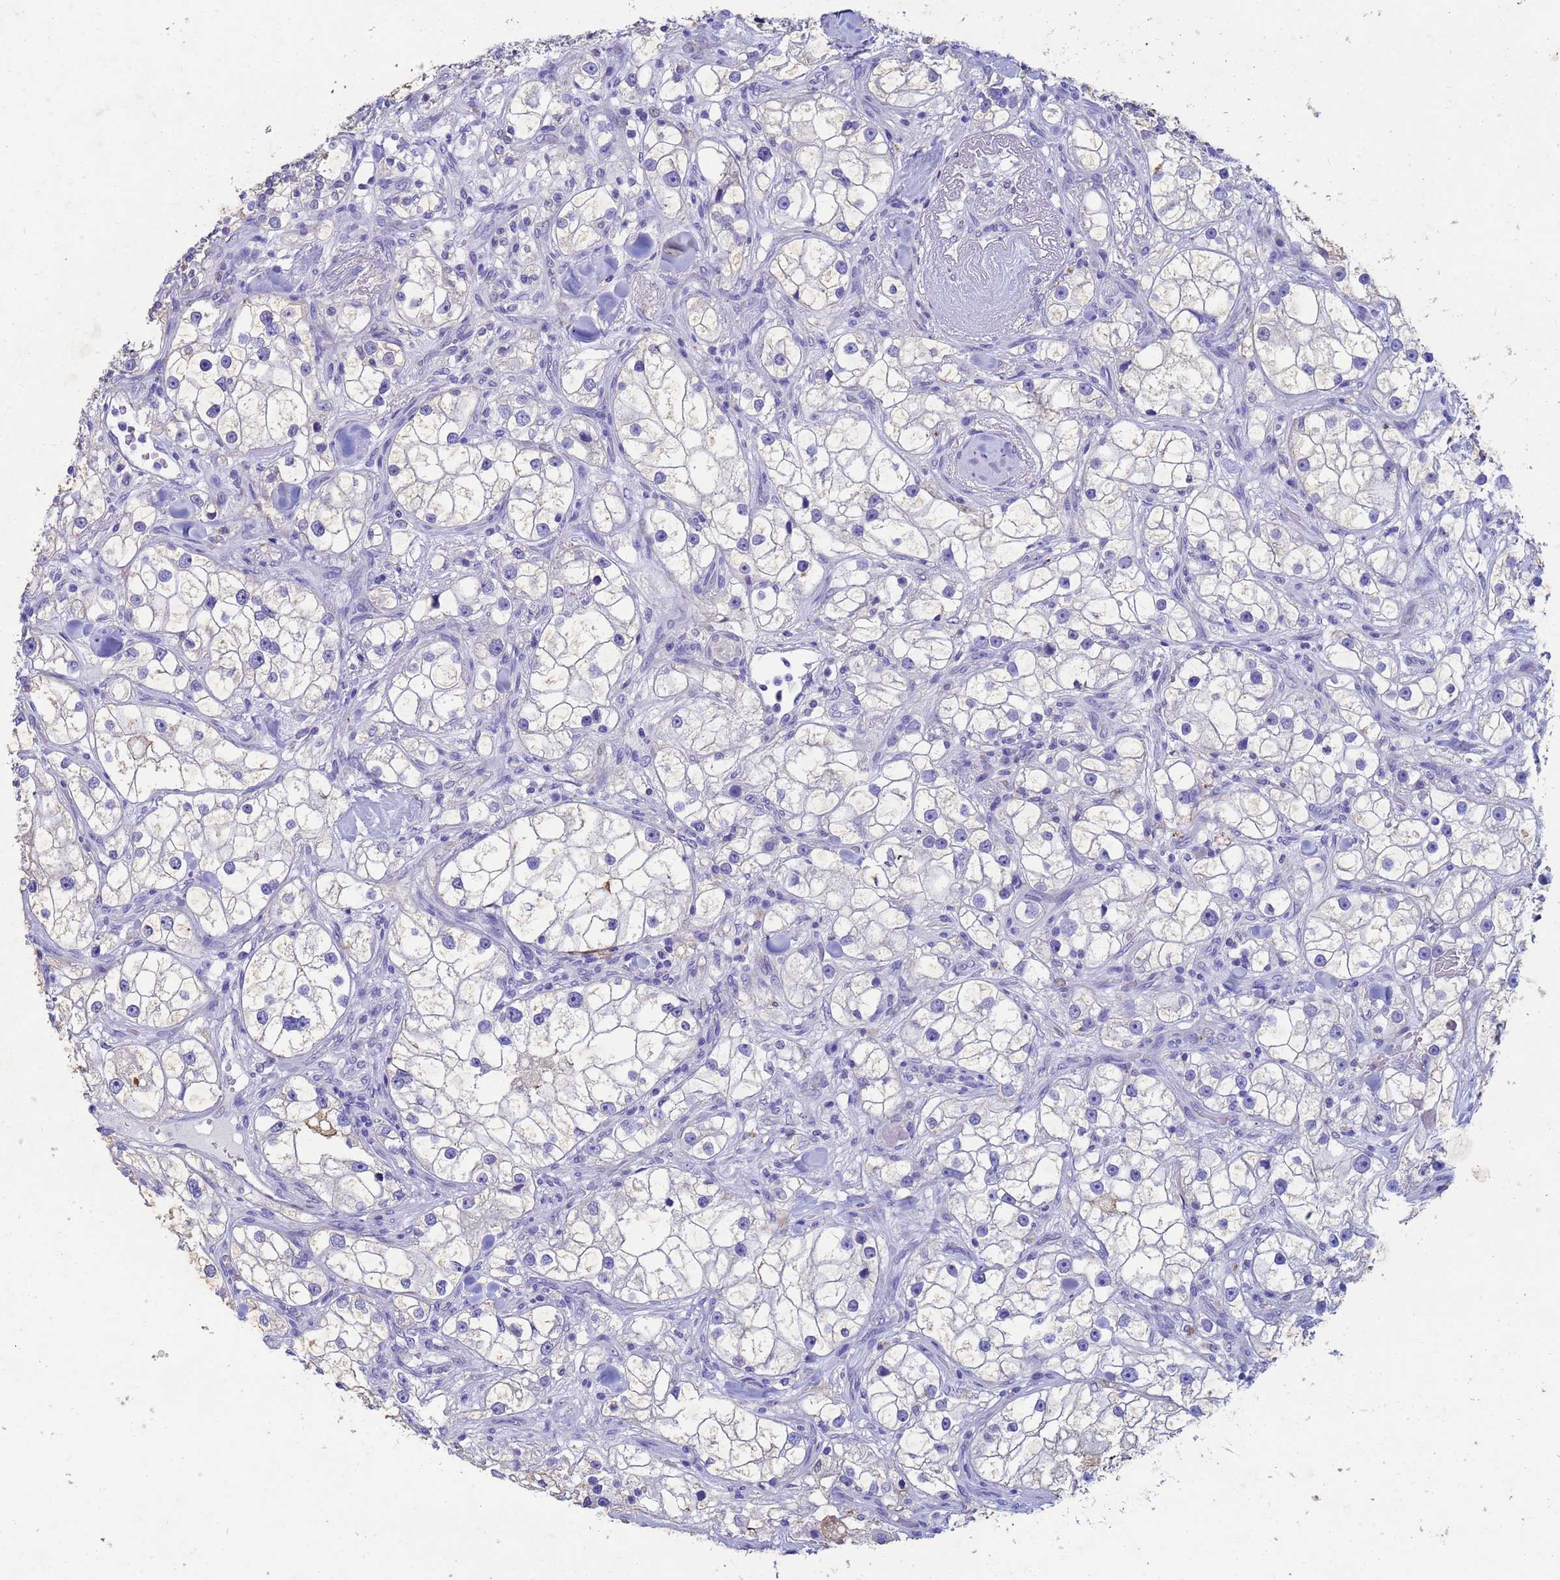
{"staining": {"intensity": "negative", "quantity": "none", "location": "none"}, "tissue": "renal cancer", "cell_type": "Tumor cells", "image_type": "cancer", "snomed": [{"axis": "morphology", "description": "Adenocarcinoma, NOS"}, {"axis": "topography", "description": "Kidney"}], "caption": "Adenocarcinoma (renal) was stained to show a protein in brown. There is no significant staining in tumor cells. (Stains: DAB immunohistochemistry (IHC) with hematoxylin counter stain, Microscopy: brightfield microscopy at high magnification).", "gene": "CSTB", "patient": {"sex": "male", "age": 77}}